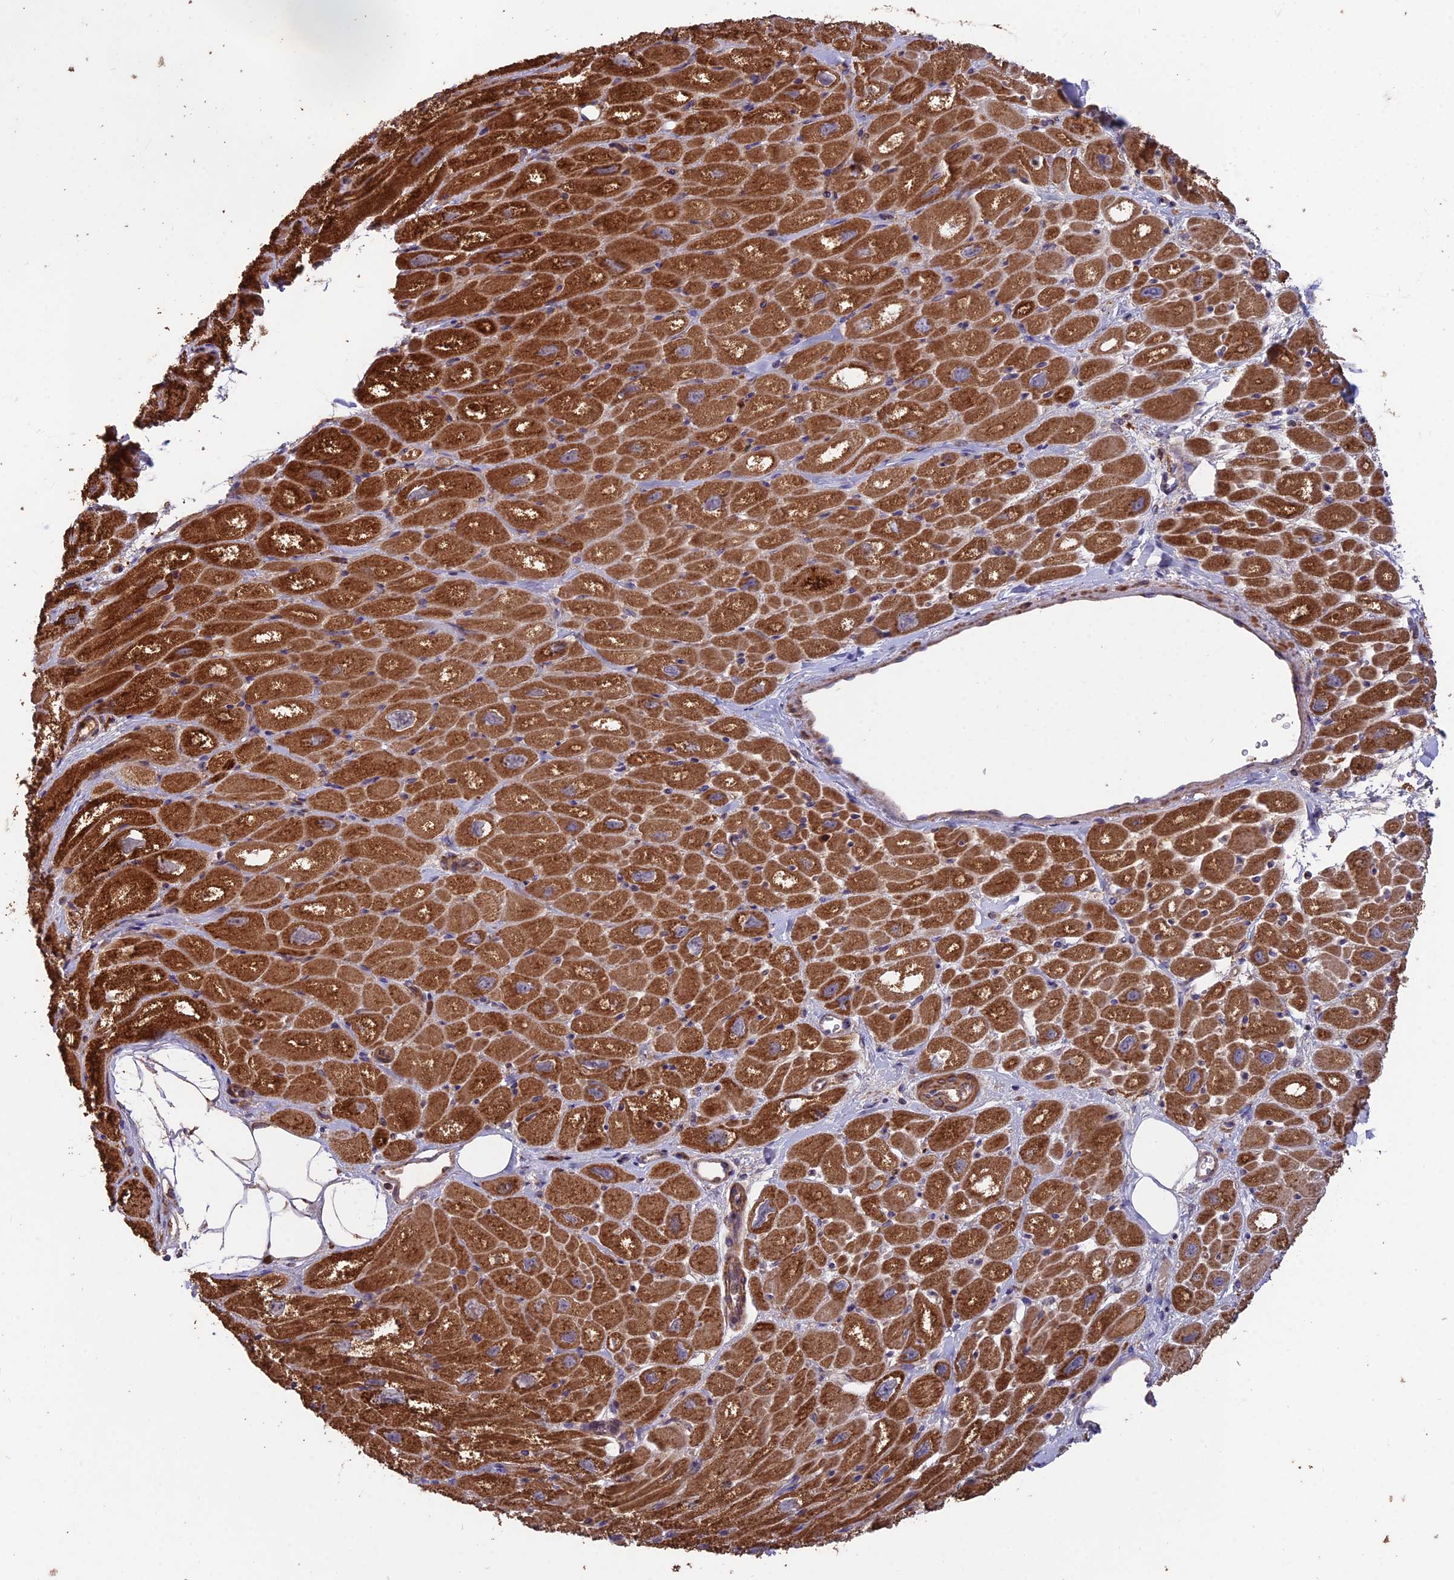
{"staining": {"intensity": "strong", "quantity": ">75%", "location": "cytoplasmic/membranous"}, "tissue": "heart muscle", "cell_type": "Cardiomyocytes", "image_type": "normal", "snomed": [{"axis": "morphology", "description": "Normal tissue, NOS"}, {"axis": "topography", "description": "Heart"}], "caption": "Strong cytoplasmic/membranous expression for a protein is identified in about >75% of cardiomyocytes of unremarkable heart muscle using immunohistochemistry (IHC).", "gene": "IFT22", "patient": {"sex": "male", "age": 50}}